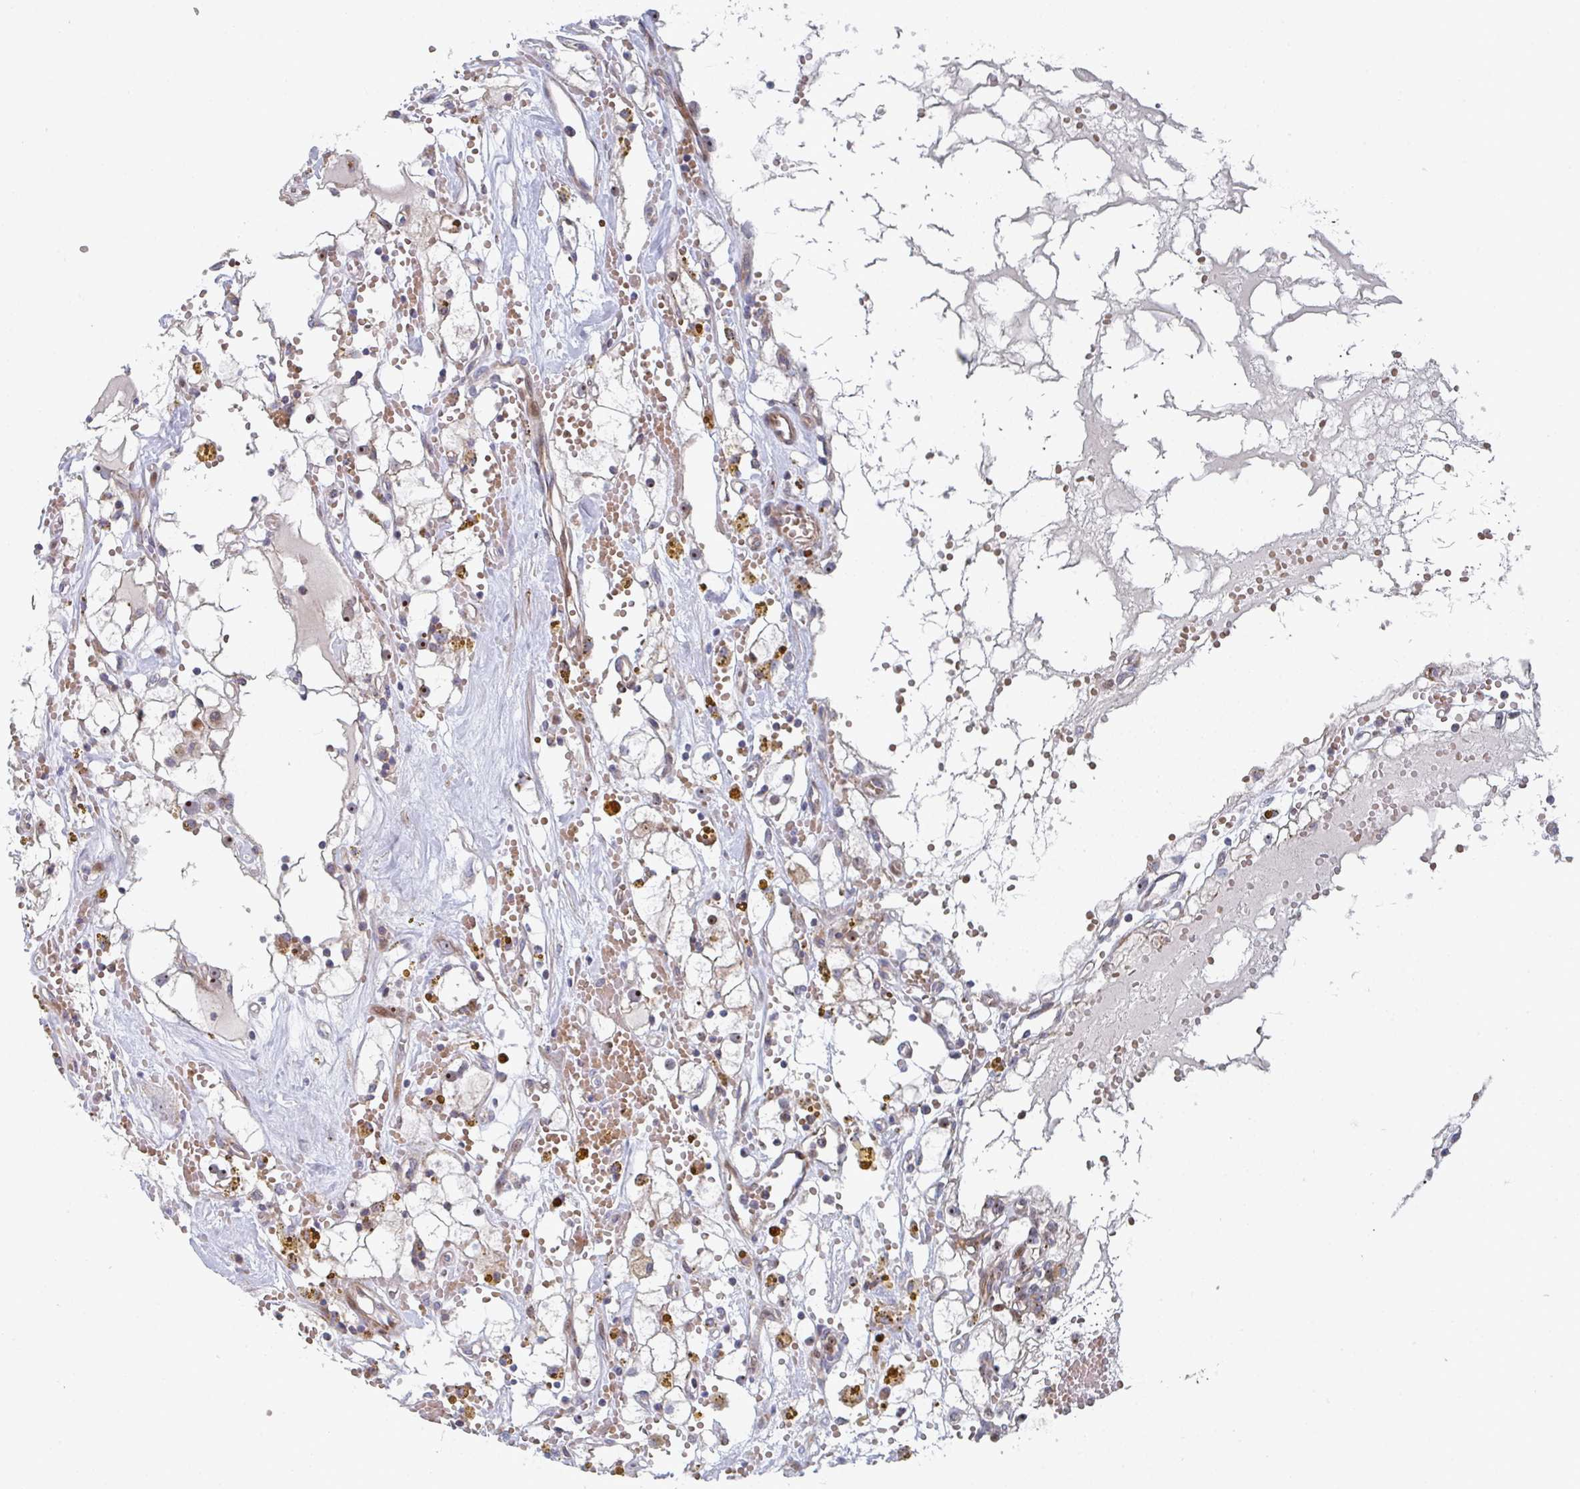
{"staining": {"intensity": "negative", "quantity": "none", "location": "none"}, "tissue": "renal cancer", "cell_type": "Tumor cells", "image_type": "cancer", "snomed": [{"axis": "morphology", "description": "Adenocarcinoma, NOS"}, {"axis": "topography", "description": "Kidney"}], "caption": "Tumor cells are negative for brown protein staining in renal cancer.", "gene": "ZNF644", "patient": {"sex": "male", "age": 56}}